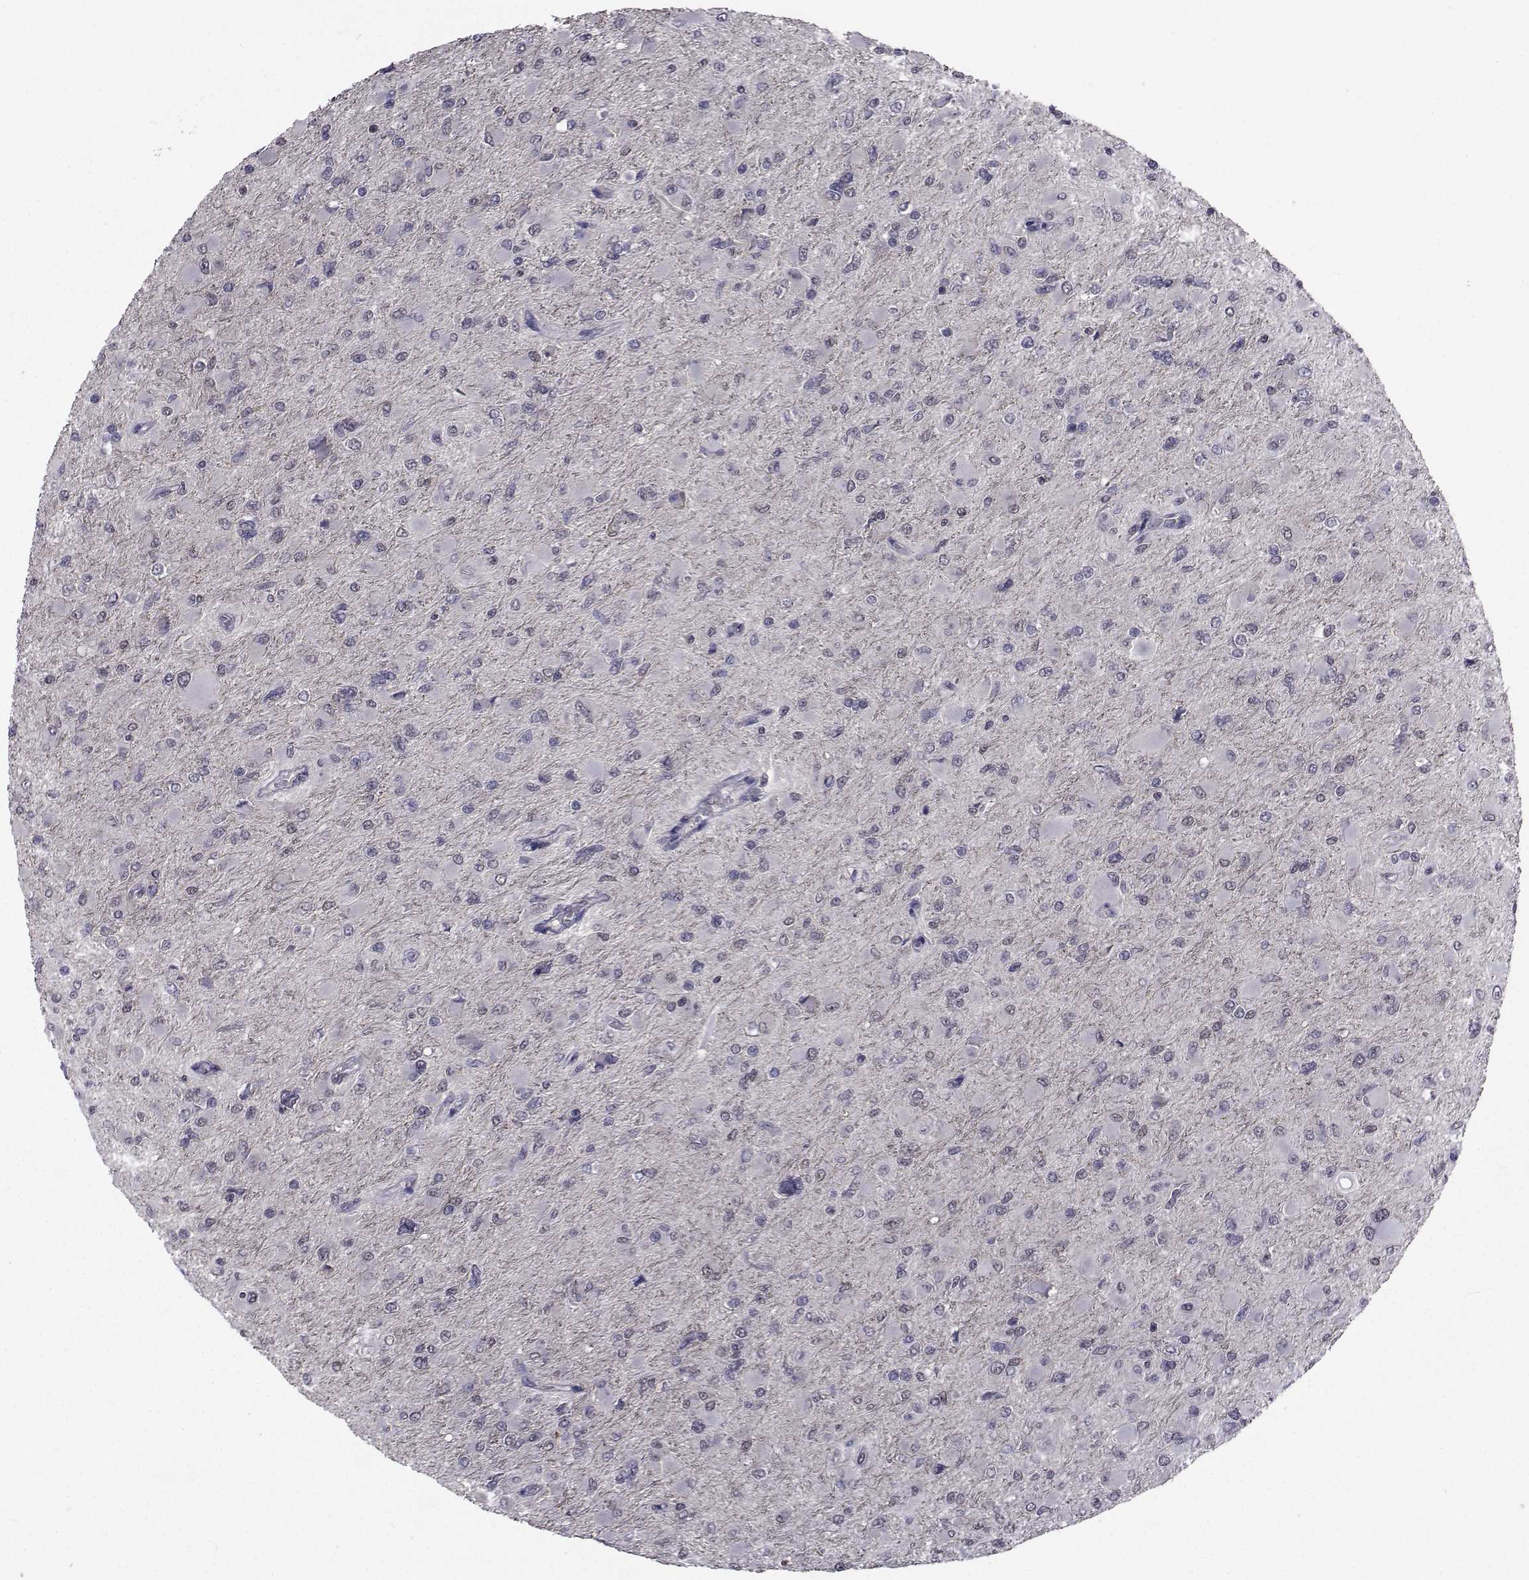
{"staining": {"intensity": "negative", "quantity": "none", "location": "none"}, "tissue": "glioma", "cell_type": "Tumor cells", "image_type": "cancer", "snomed": [{"axis": "morphology", "description": "Glioma, malignant, High grade"}, {"axis": "topography", "description": "Cerebral cortex"}], "caption": "Immunohistochemical staining of malignant high-grade glioma exhibits no significant staining in tumor cells.", "gene": "CYP2S1", "patient": {"sex": "female", "age": 36}}